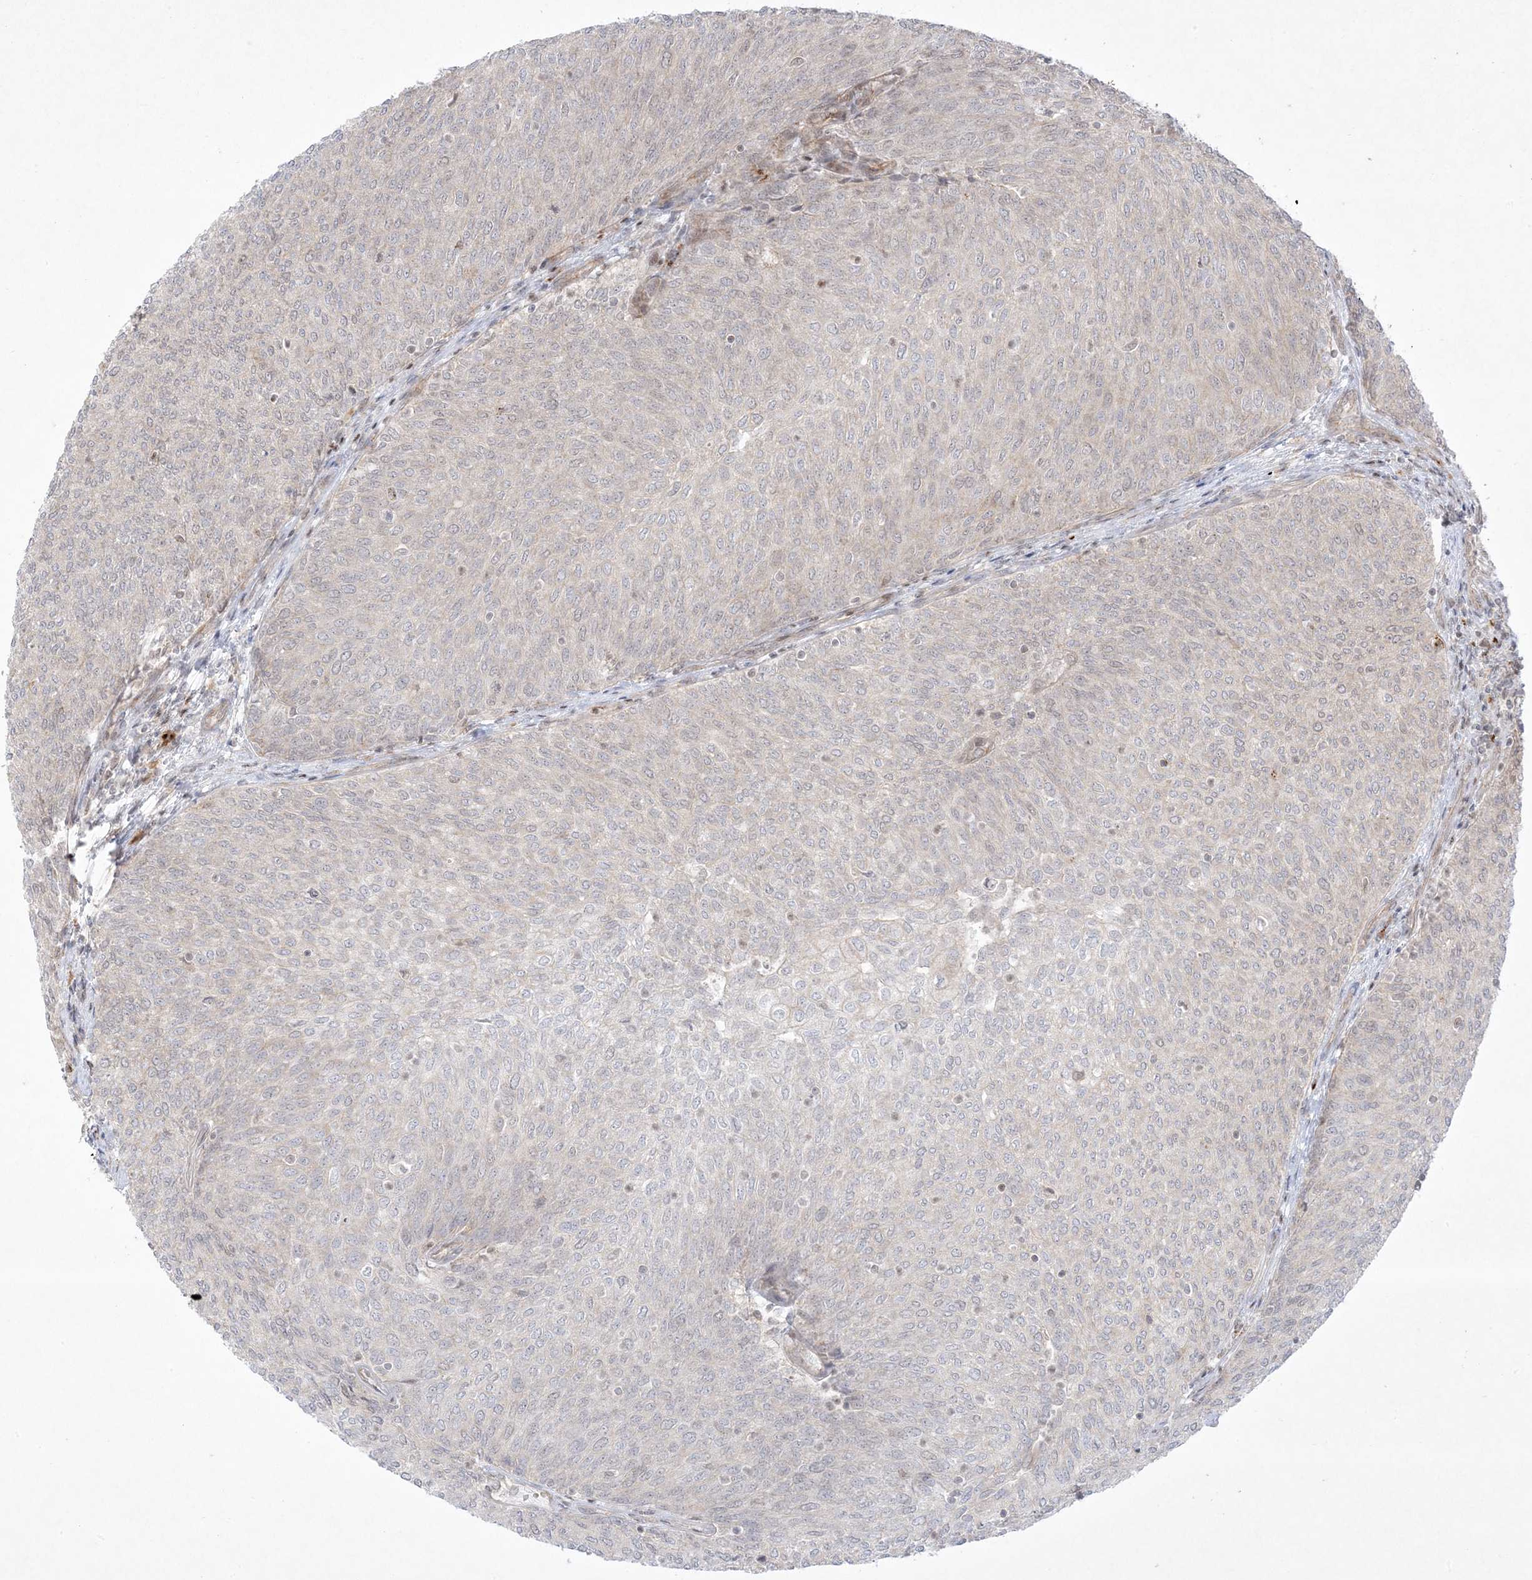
{"staining": {"intensity": "negative", "quantity": "none", "location": "none"}, "tissue": "urothelial cancer", "cell_type": "Tumor cells", "image_type": "cancer", "snomed": [{"axis": "morphology", "description": "Urothelial carcinoma, Low grade"}, {"axis": "topography", "description": "Urinary bladder"}], "caption": "Human low-grade urothelial carcinoma stained for a protein using immunohistochemistry displays no expression in tumor cells.", "gene": "PTK6", "patient": {"sex": "female", "age": 79}}